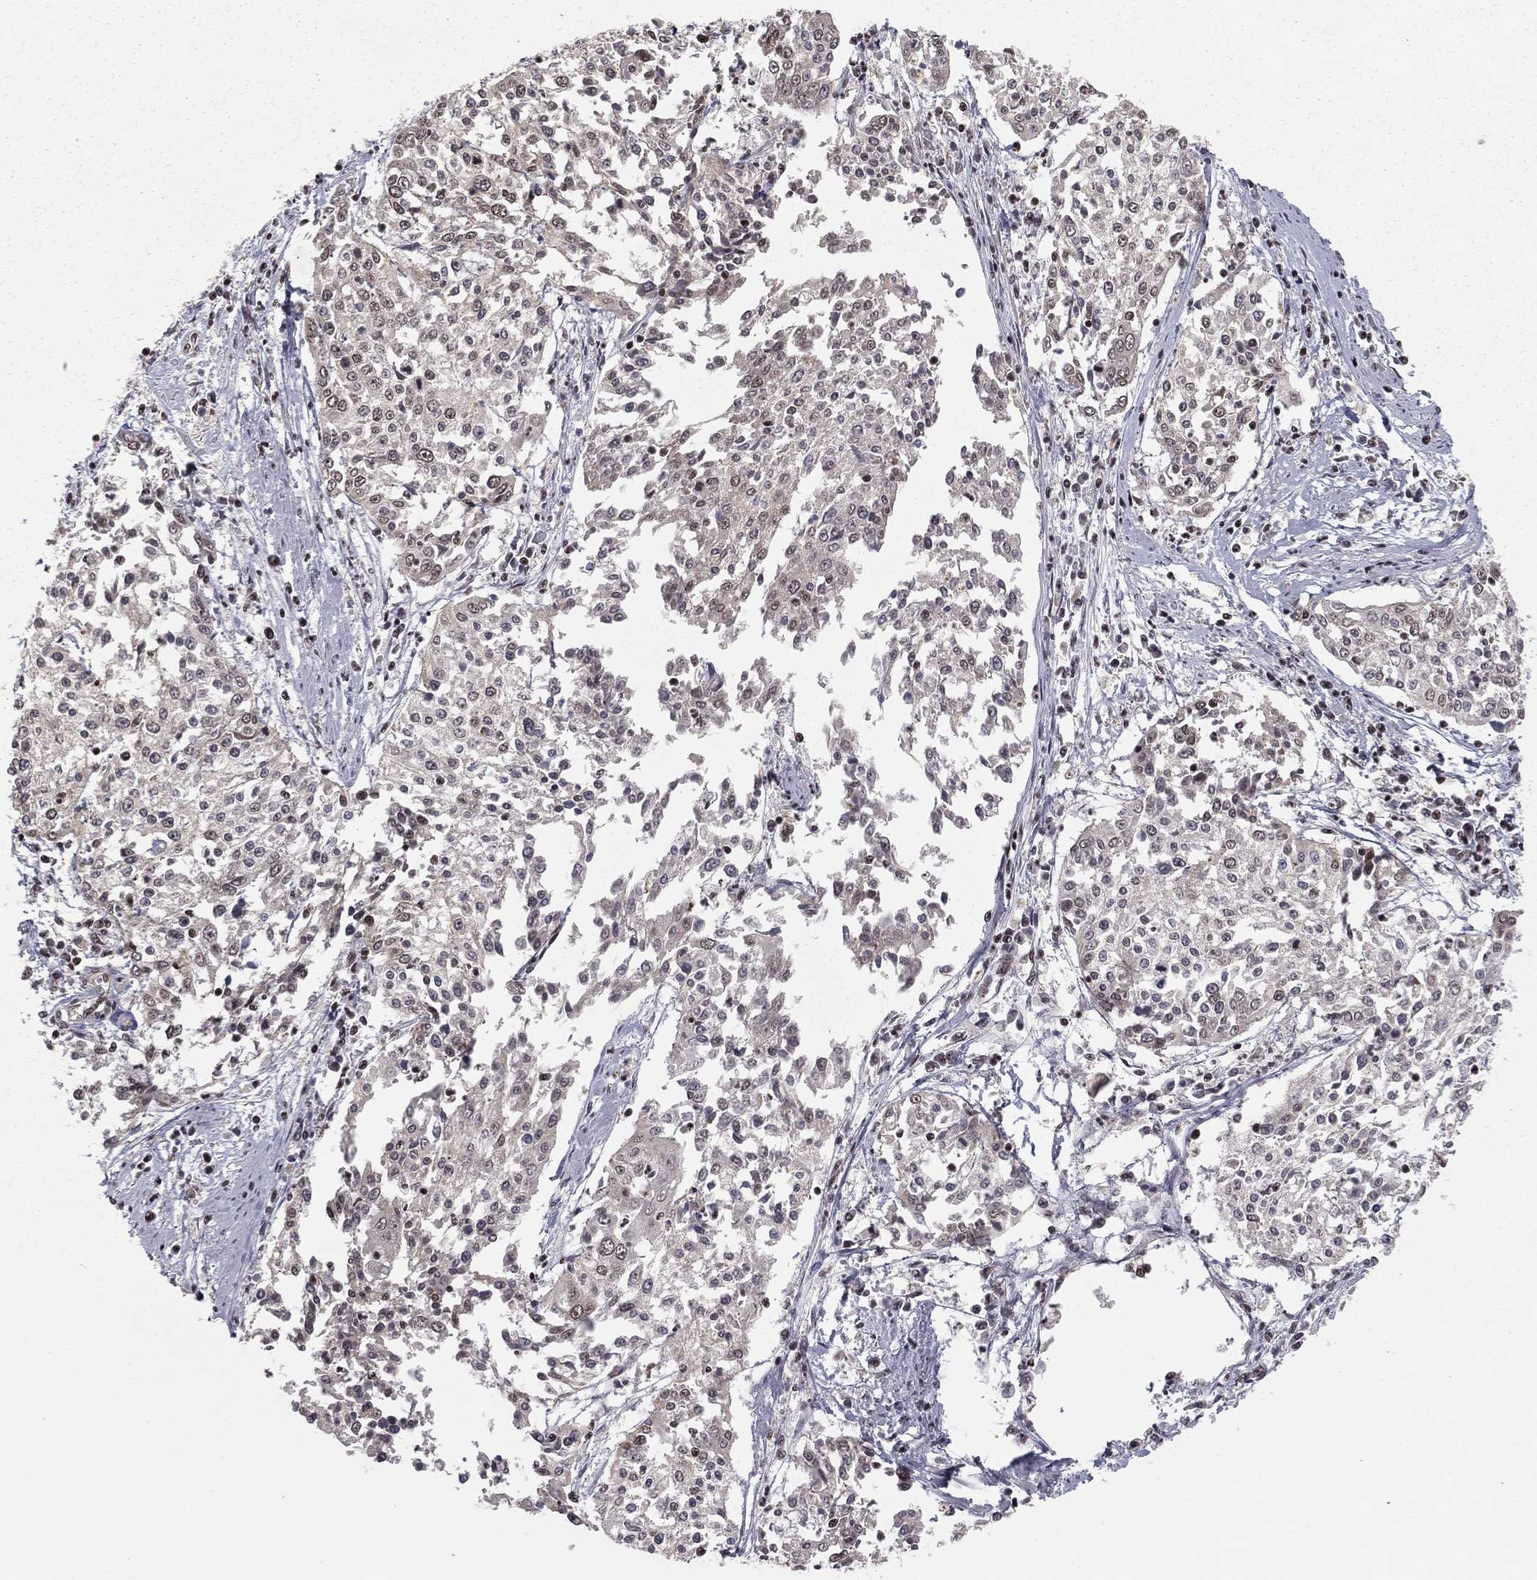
{"staining": {"intensity": "moderate", "quantity": "<25%", "location": "nuclear"}, "tissue": "cervical cancer", "cell_type": "Tumor cells", "image_type": "cancer", "snomed": [{"axis": "morphology", "description": "Squamous cell carcinoma, NOS"}, {"axis": "topography", "description": "Cervix"}], "caption": "A brown stain highlights moderate nuclear positivity of a protein in cervical cancer tumor cells.", "gene": "NFYB", "patient": {"sex": "female", "age": 41}}